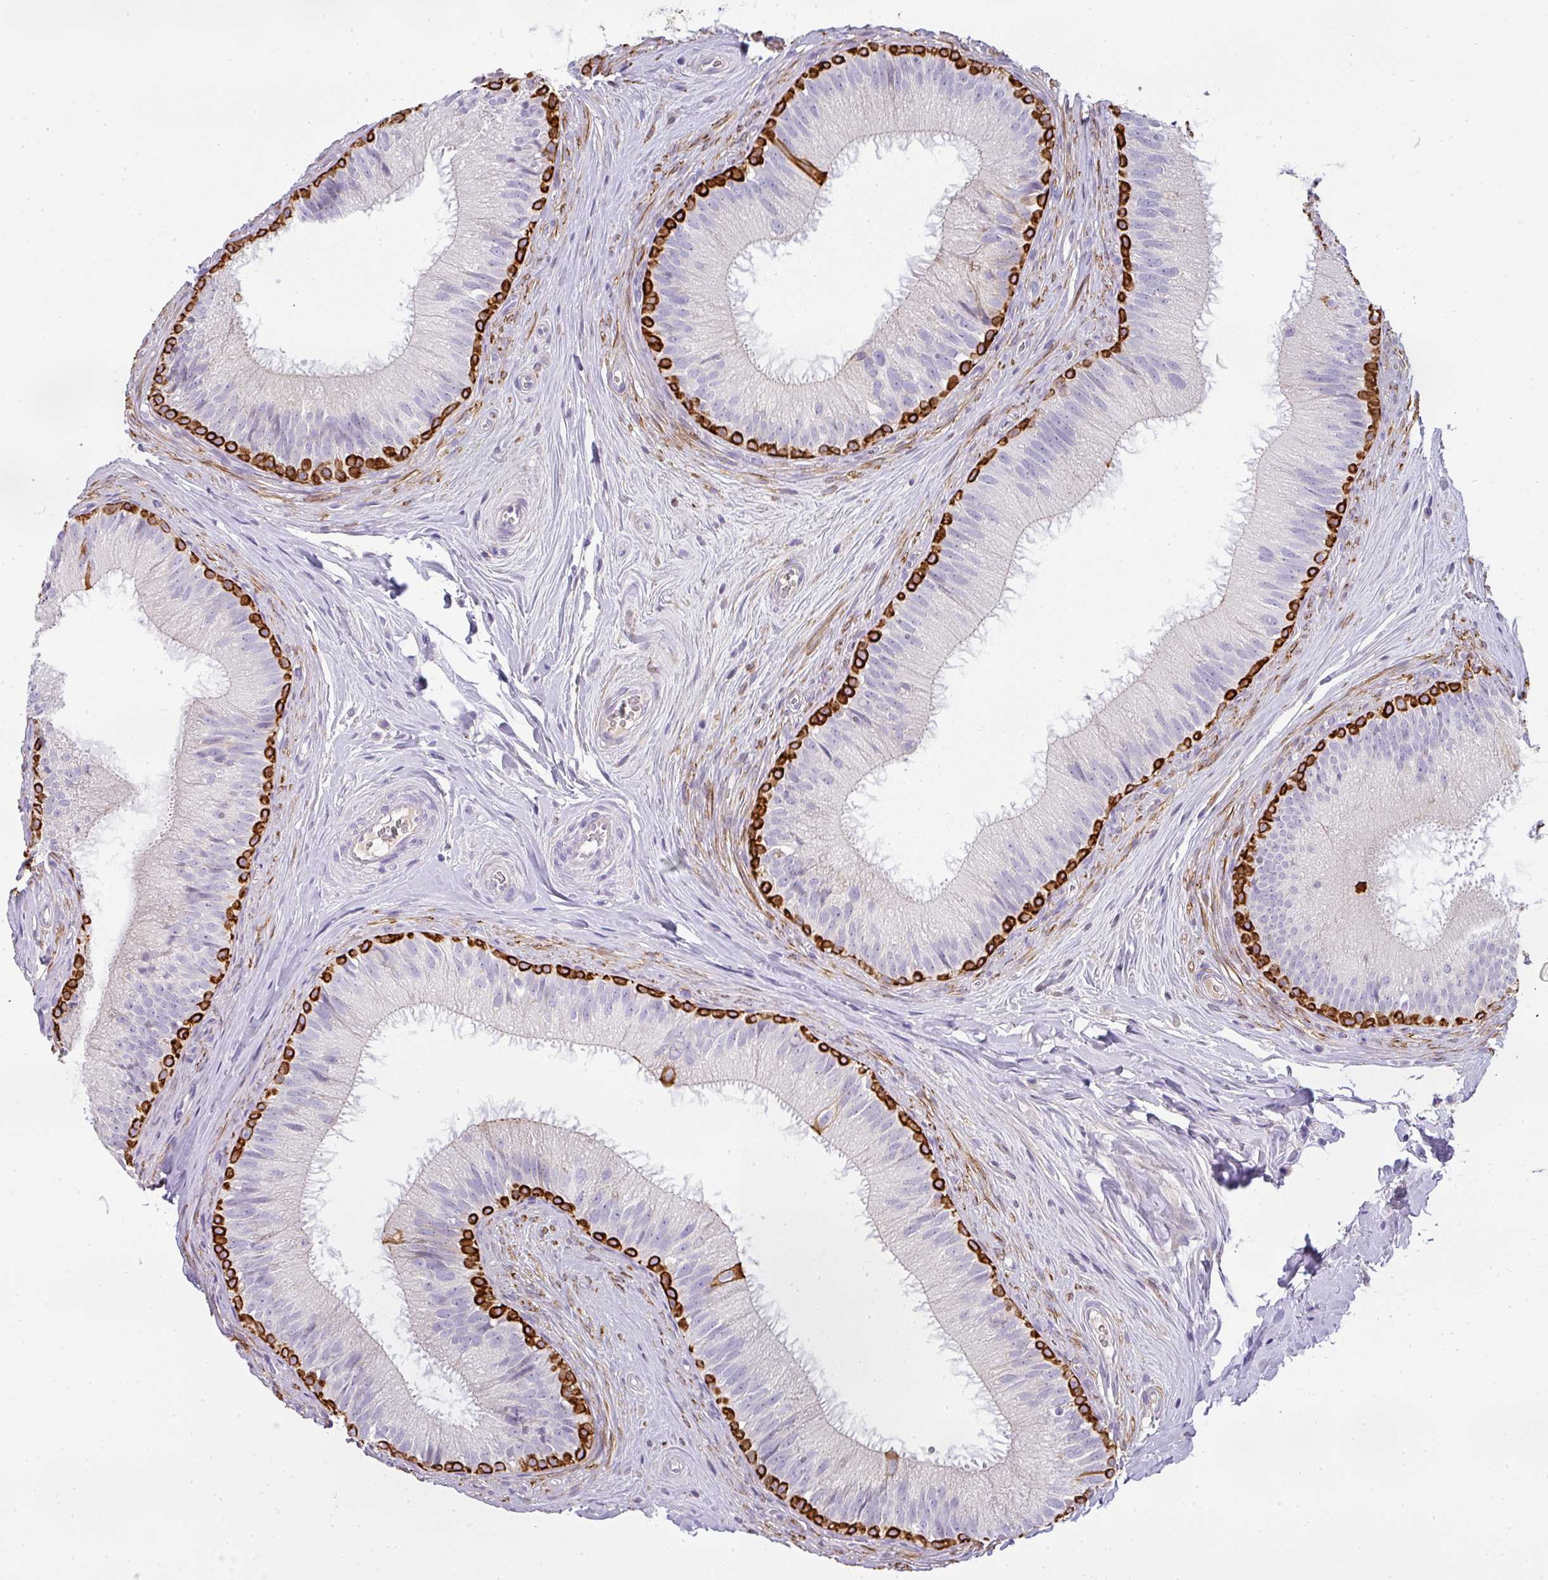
{"staining": {"intensity": "strong", "quantity": "25%-75%", "location": "cytoplasmic/membranous"}, "tissue": "epididymis", "cell_type": "Glandular cells", "image_type": "normal", "snomed": [{"axis": "morphology", "description": "Normal tissue, NOS"}, {"axis": "topography", "description": "Epididymis"}], "caption": "Strong cytoplasmic/membranous positivity is seen in about 25%-75% of glandular cells in normal epididymis. (Stains: DAB in brown, nuclei in blue, Microscopy: brightfield microscopy at high magnification).", "gene": "ASXL3", "patient": {"sex": "male", "age": 34}}